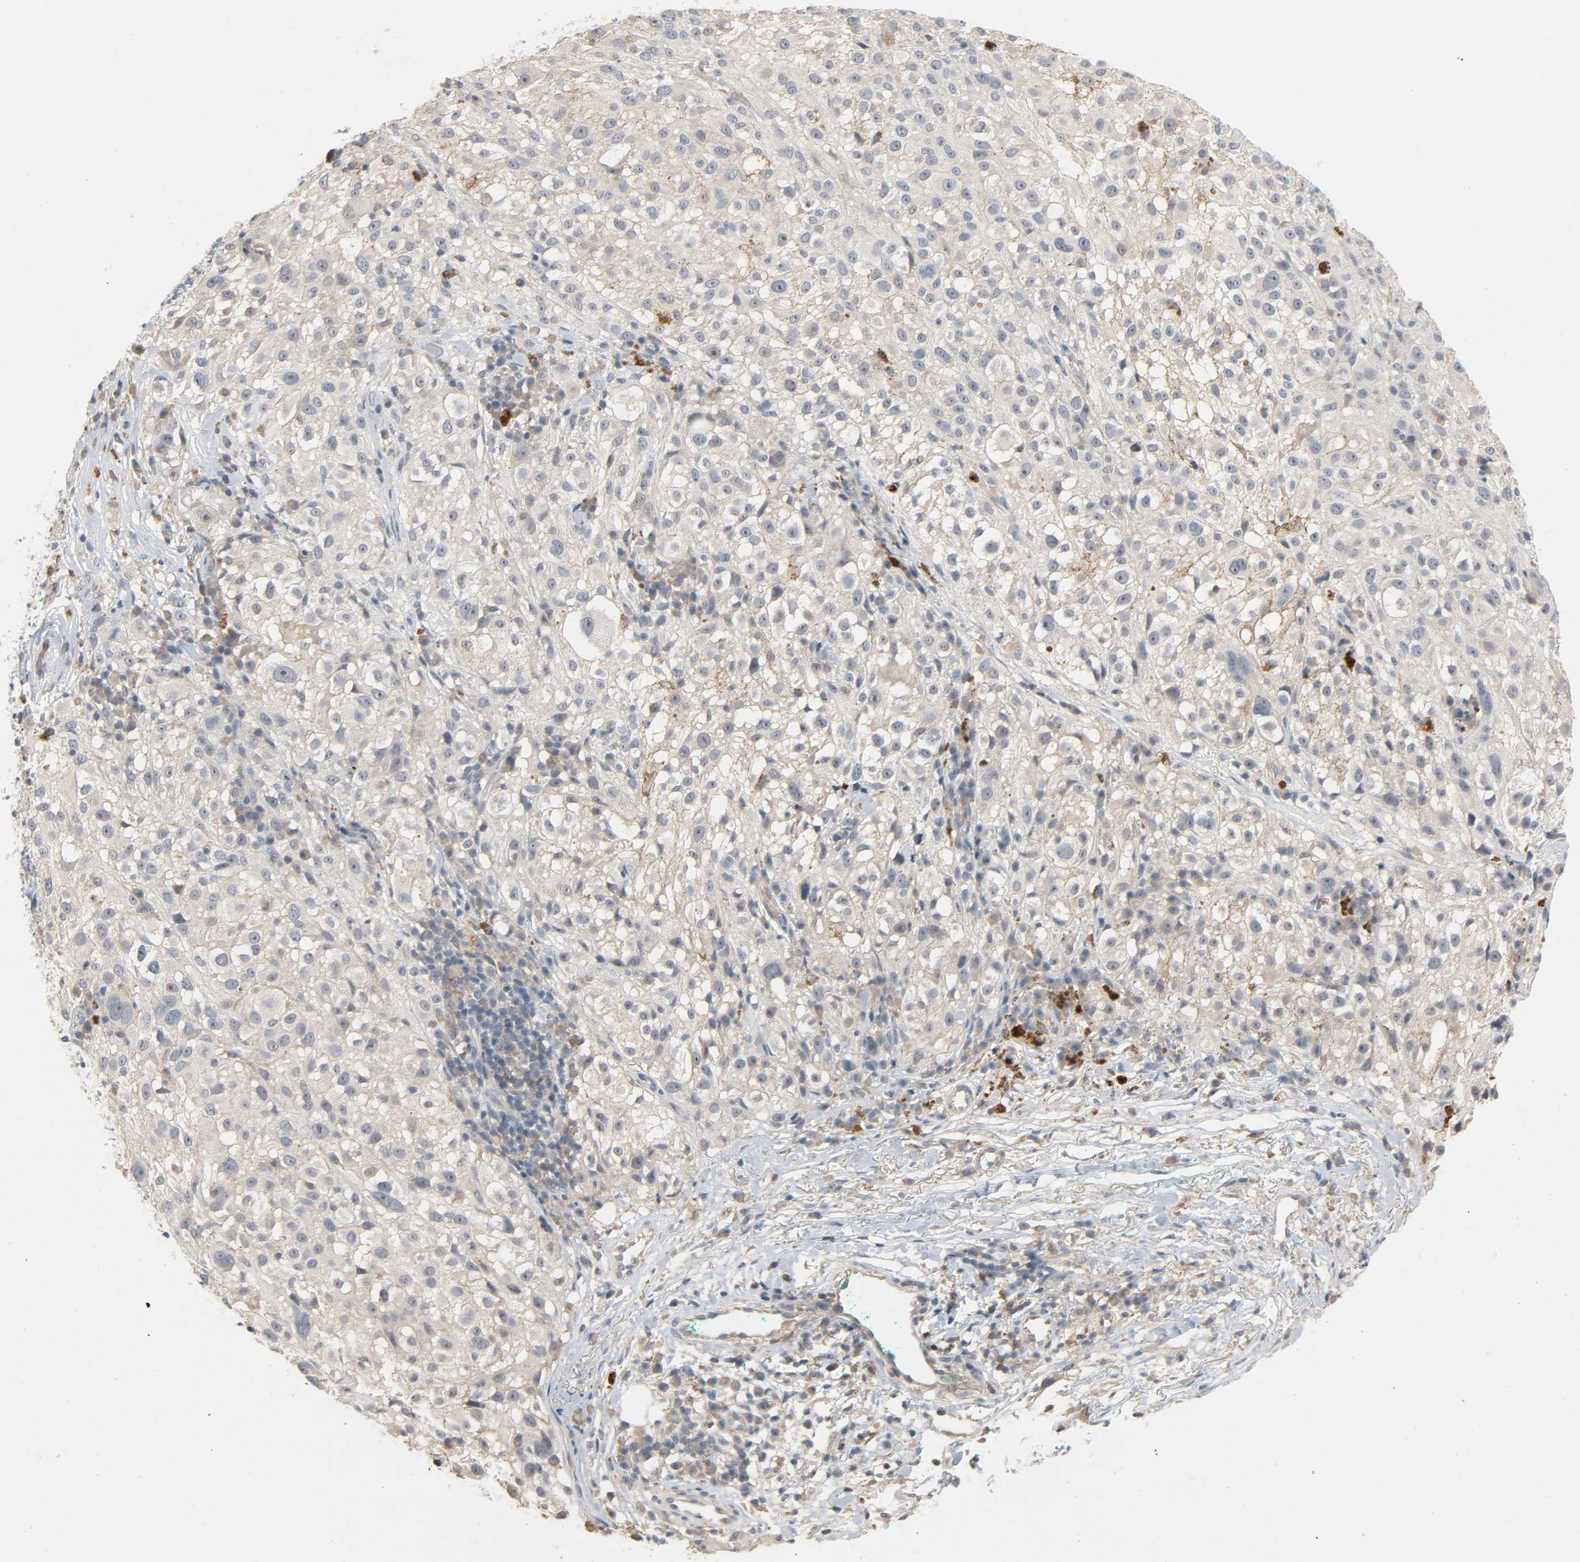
{"staining": {"intensity": "weak", "quantity": "<25%", "location": "cytoplasmic/membranous"}, "tissue": "melanoma", "cell_type": "Tumor cells", "image_type": "cancer", "snomed": [{"axis": "morphology", "description": "Necrosis, NOS"}, {"axis": "morphology", "description": "Malignant melanoma, NOS"}, {"axis": "topography", "description": "Skin"}], "caption": "Tumor cells are negative for brown protein staining in malignant melanoma. Brightfield microscopy of immunohistochemistry (IHC) stained with DAB (3,3'-diaminobenzidine) (brown) and hematoxylin (blue), captured at high magnification.", "gene": "CD4", "patient": {"sex": "female", "age": 87}}